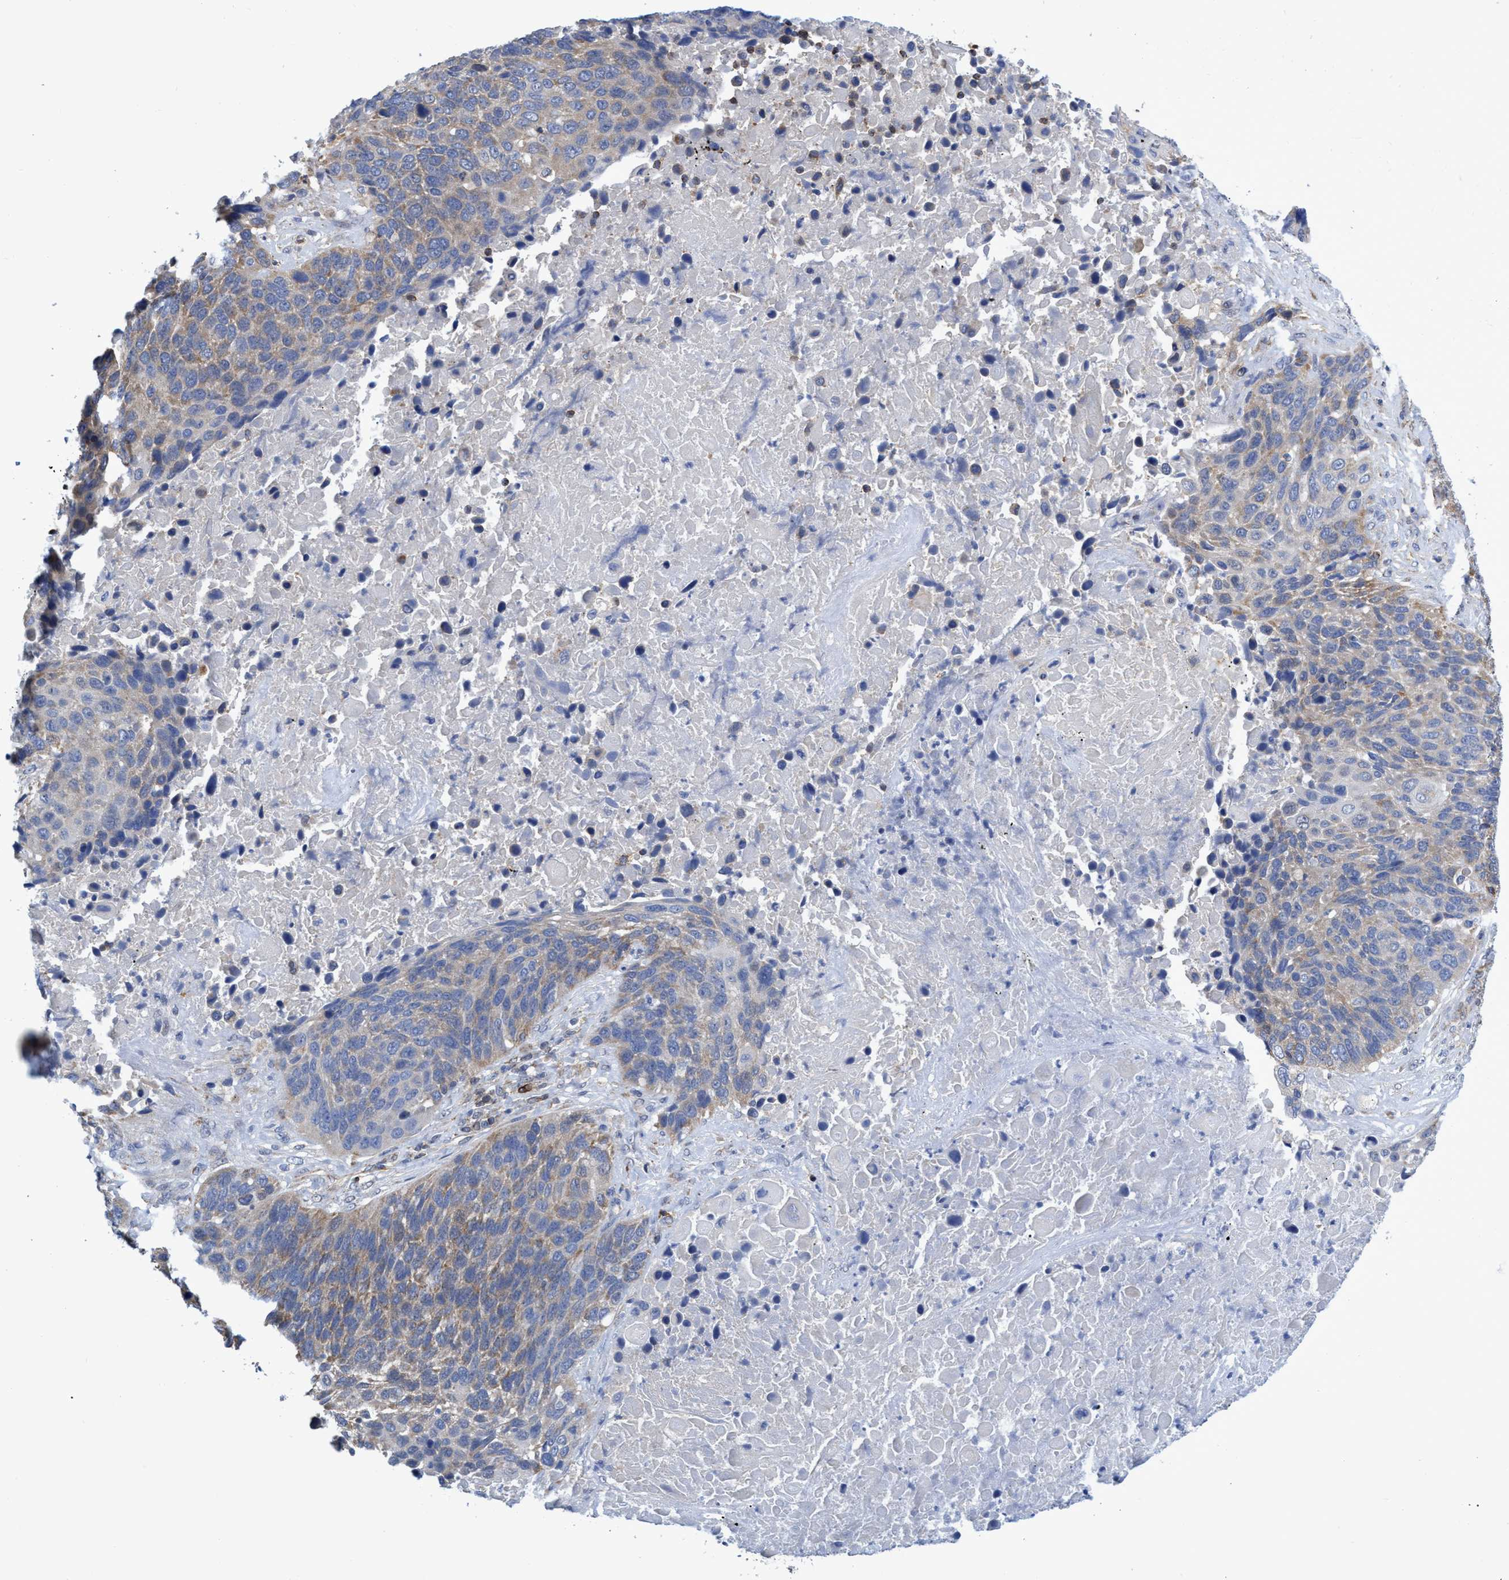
{"staining": {"intensity": "weak", "quantity": ">75%", "location": "cytoplasmic/membranous"}, "tissue": "lung cancer", "cell_type": "Tumor cells", "image_type": "cancer", "snomed": [{"axis": "morphology", "description": "Squamous cell carcinoma, NOS"}, {"axis": "topography", "description": "Lung"}], "caption": "Squamous cell carcinoma (lung) stained with immunohistochemistry displays weak cytoplasmic/membranous positivity in about >75% of tumor cells.", "gene": "CRYZ", "patient": {"sex": "male", "age": 66}}